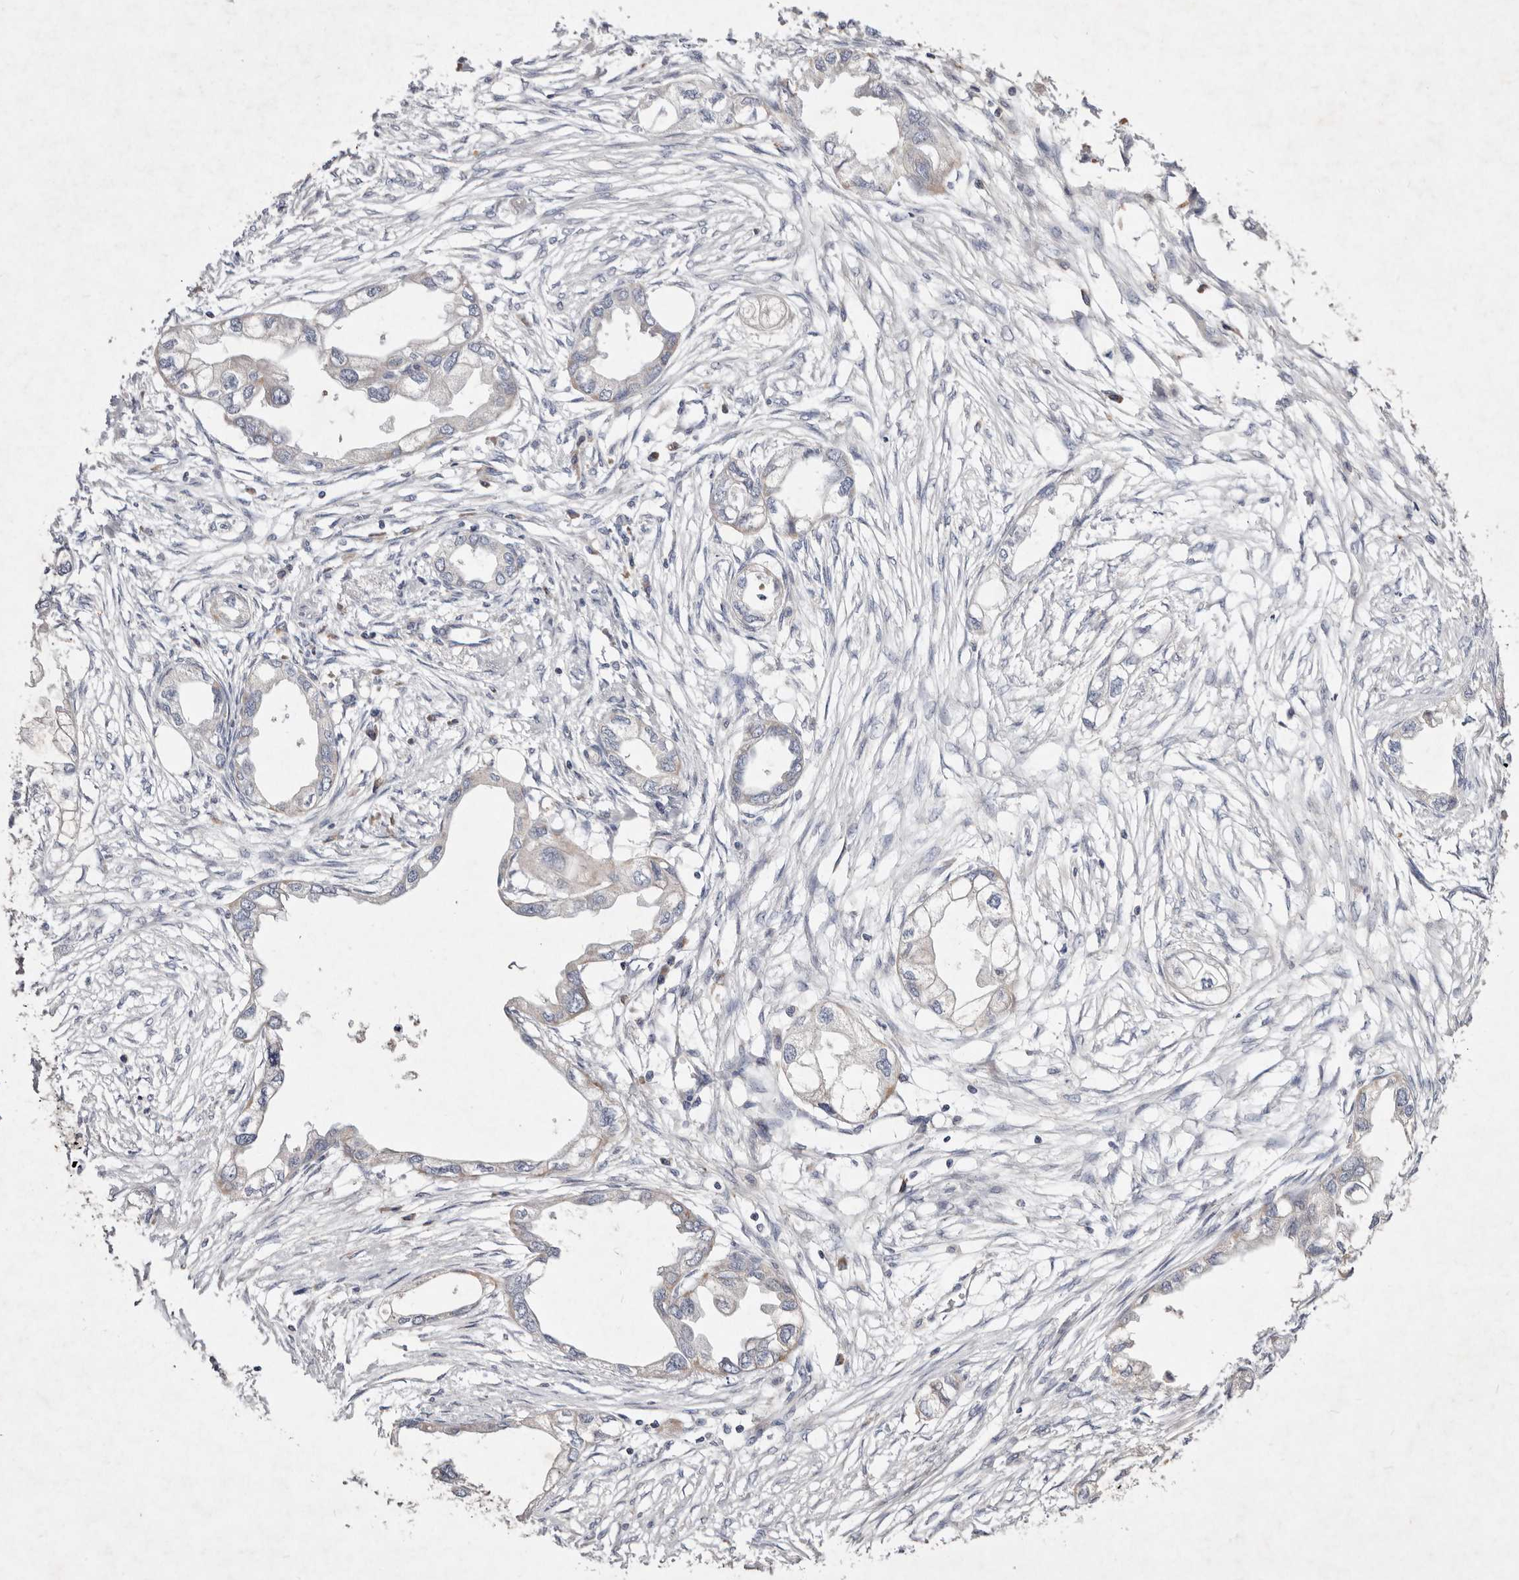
{"staining": {"intensity": "negative", "quantity": "none", "location": "none"}, "tissue": "endometrial cancer", "cell_type": "Tumor cells", "image_type": "cancer", "snomed": [{"axis": "morphology", "description": "Adenocarcinoma, NOS"}, {"axis": "morphology", "description": "Adenocarcinoma, metastatic, NOS"}, {"axis": "topography", "description": "Adipose tissue"}, {"axis": "topography", "description": "Endometrium"}], "caption": "High power microscopy histopathology image of an IHC photomicrograph of adenocarcinoma (endometrial), revealing no significant staining in tumor cells.", "gene": "SLC25A20", "patient": {"sex": "female", "age": 67}}